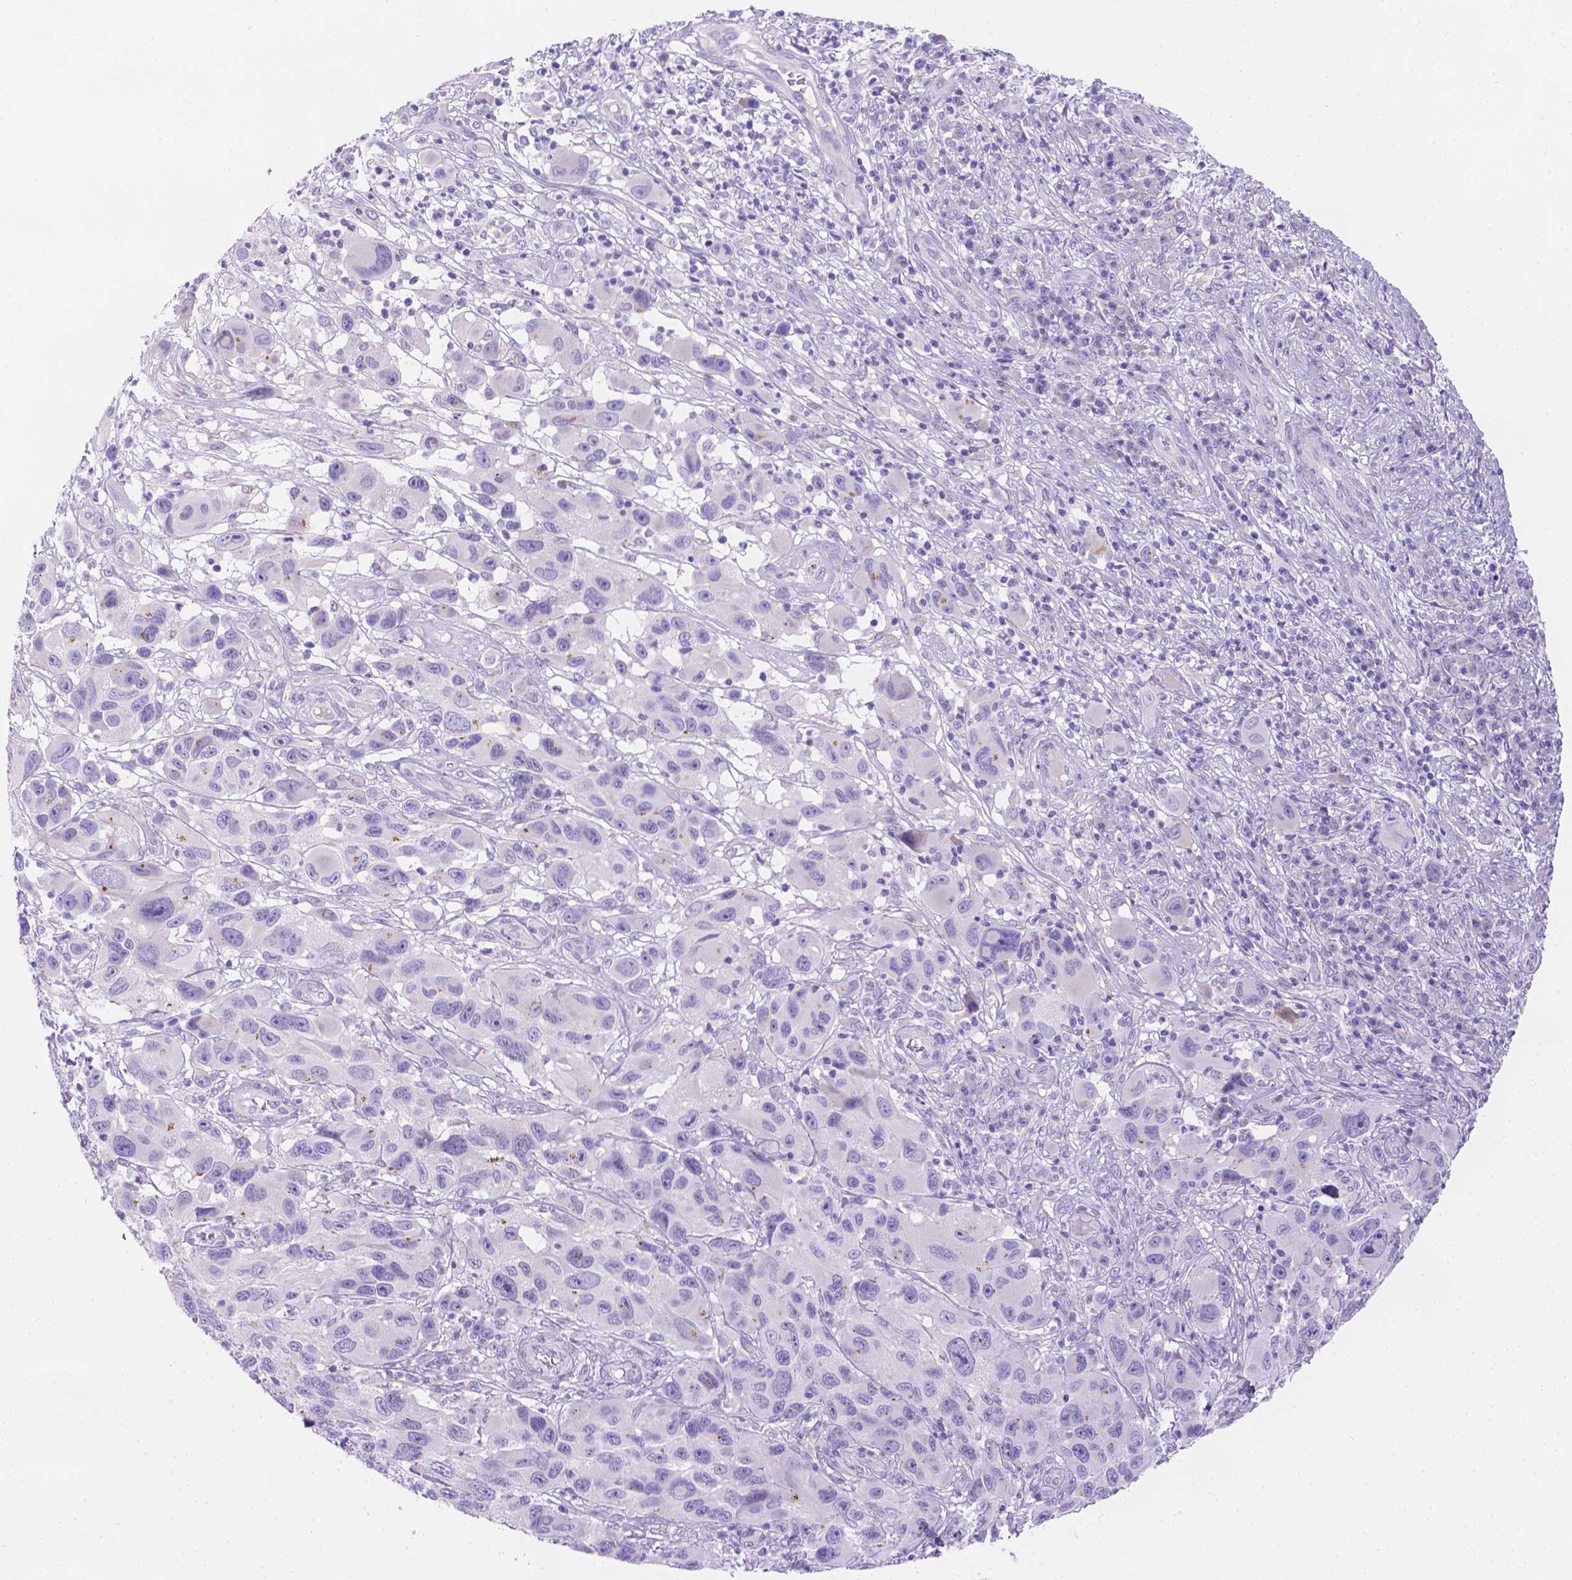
{"staining": {"intensity": "negative", "quantity": "none", "location": "none"}, "tissue": "melanoma", "cell_type": "Tumor cells", "image_type": "cancer", "snomed": [{"axis": "morphology", "description": "Malignant melanoma, NOS"}, {"axis": "topography", "description": "Skin"}], "caption": "IHC photomicrograph of neoplastic tissue: human melanoma stained with DAB (3,3'-diaminobenzidine) shows no significant protein expression in tumor cells.", "gene": "MLN", "patient": {"sex": "male", "age": 53}}